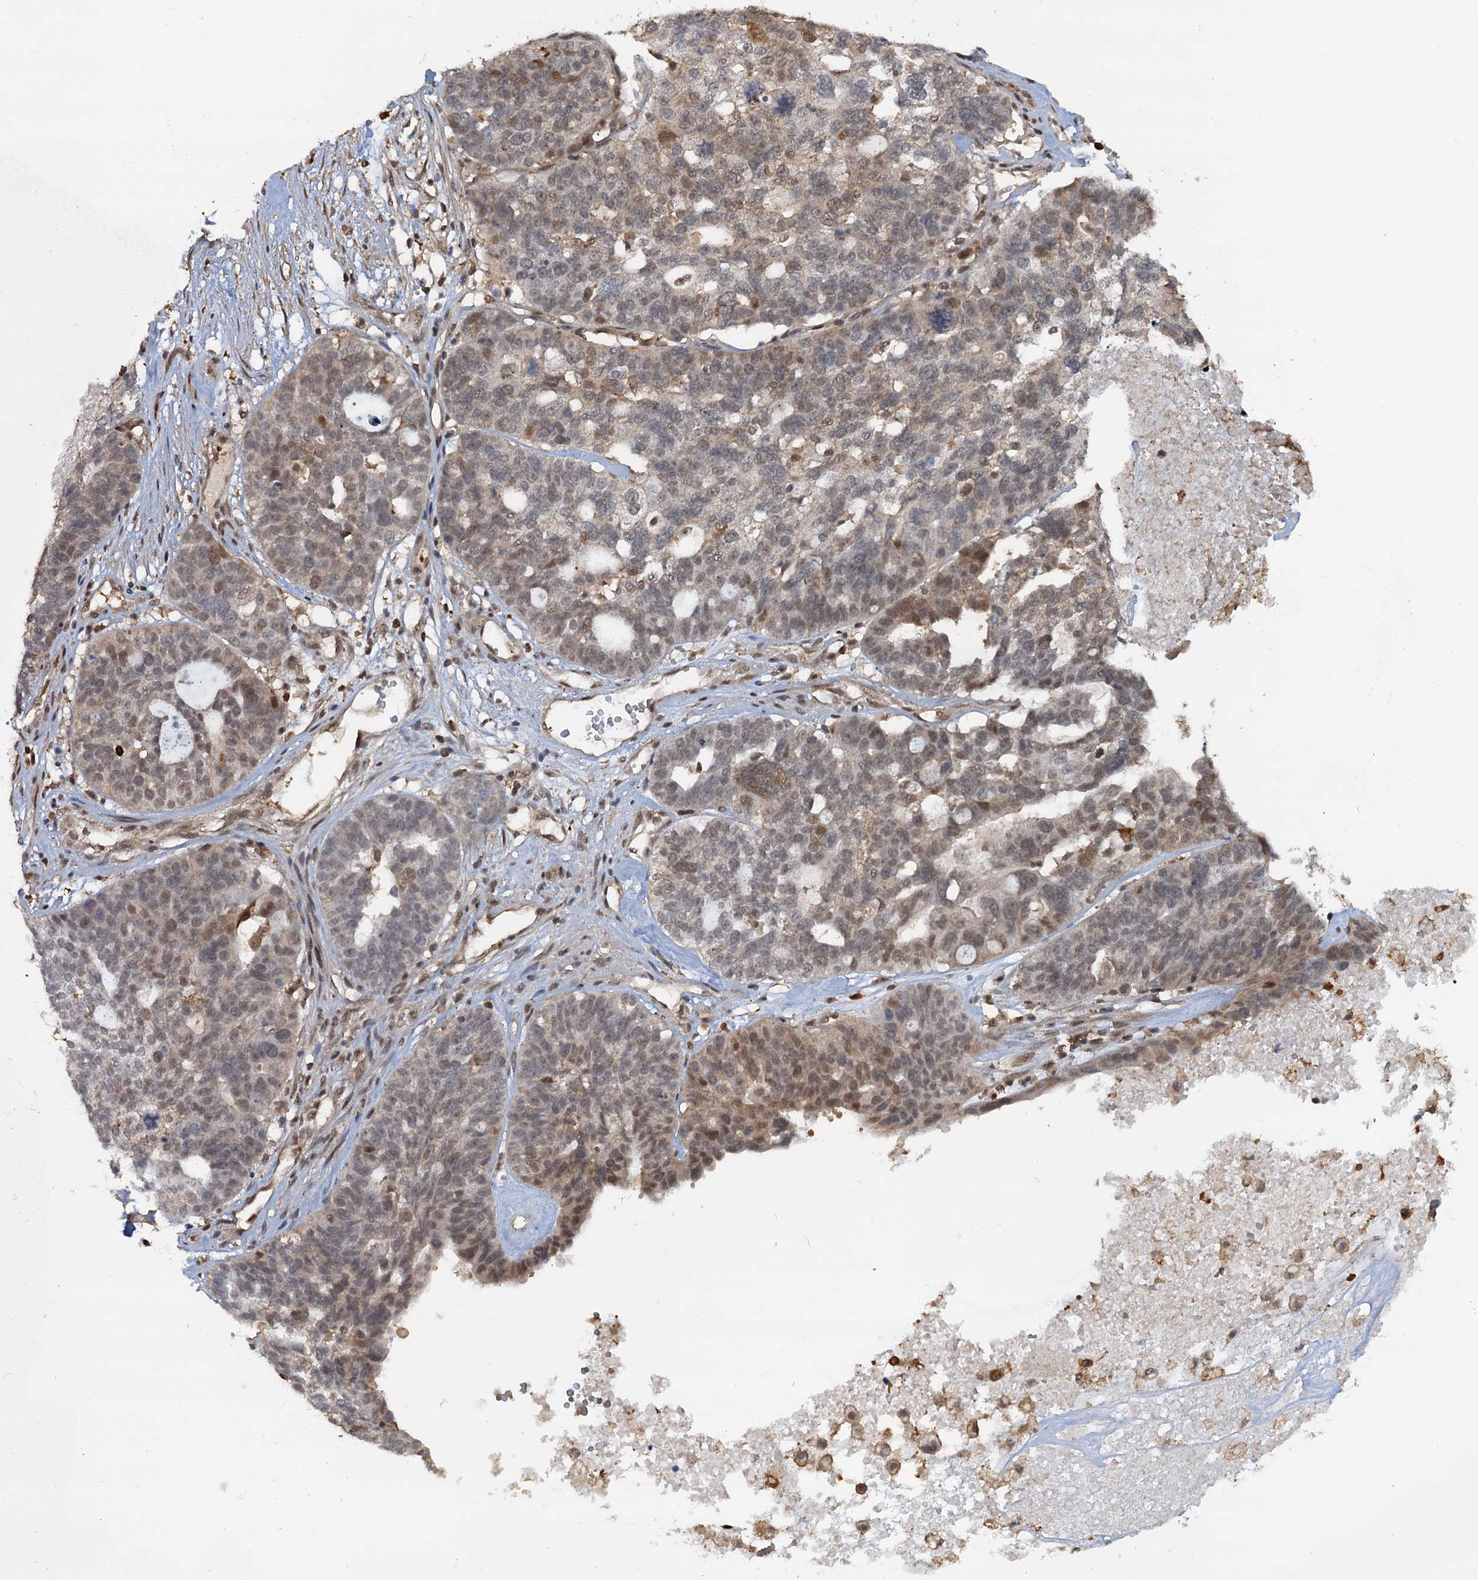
{"staining": {"intensity": "weak", "quantity": "25%-75%", "location": "nuclear"}, "tissue": "ovarian cancer", "cell_type": "Tumor cells", "image_type": "cancer", "snomed": [{"axis": "morphology", "description": "Cystadenocarcinoma, serous, NOS"}, {"axis": "topography", "description": "Ovary"}], "caption": "Immunohistochemistry (IHC) (DAB (3,3'-diaminobenzidine)) staining of ovarian cancer displays weak nuclear protein staining in approximately 25%-75% of tumor cells.", "gene": "ZNF609", "patient": {"sex": "female", "age": 59}}